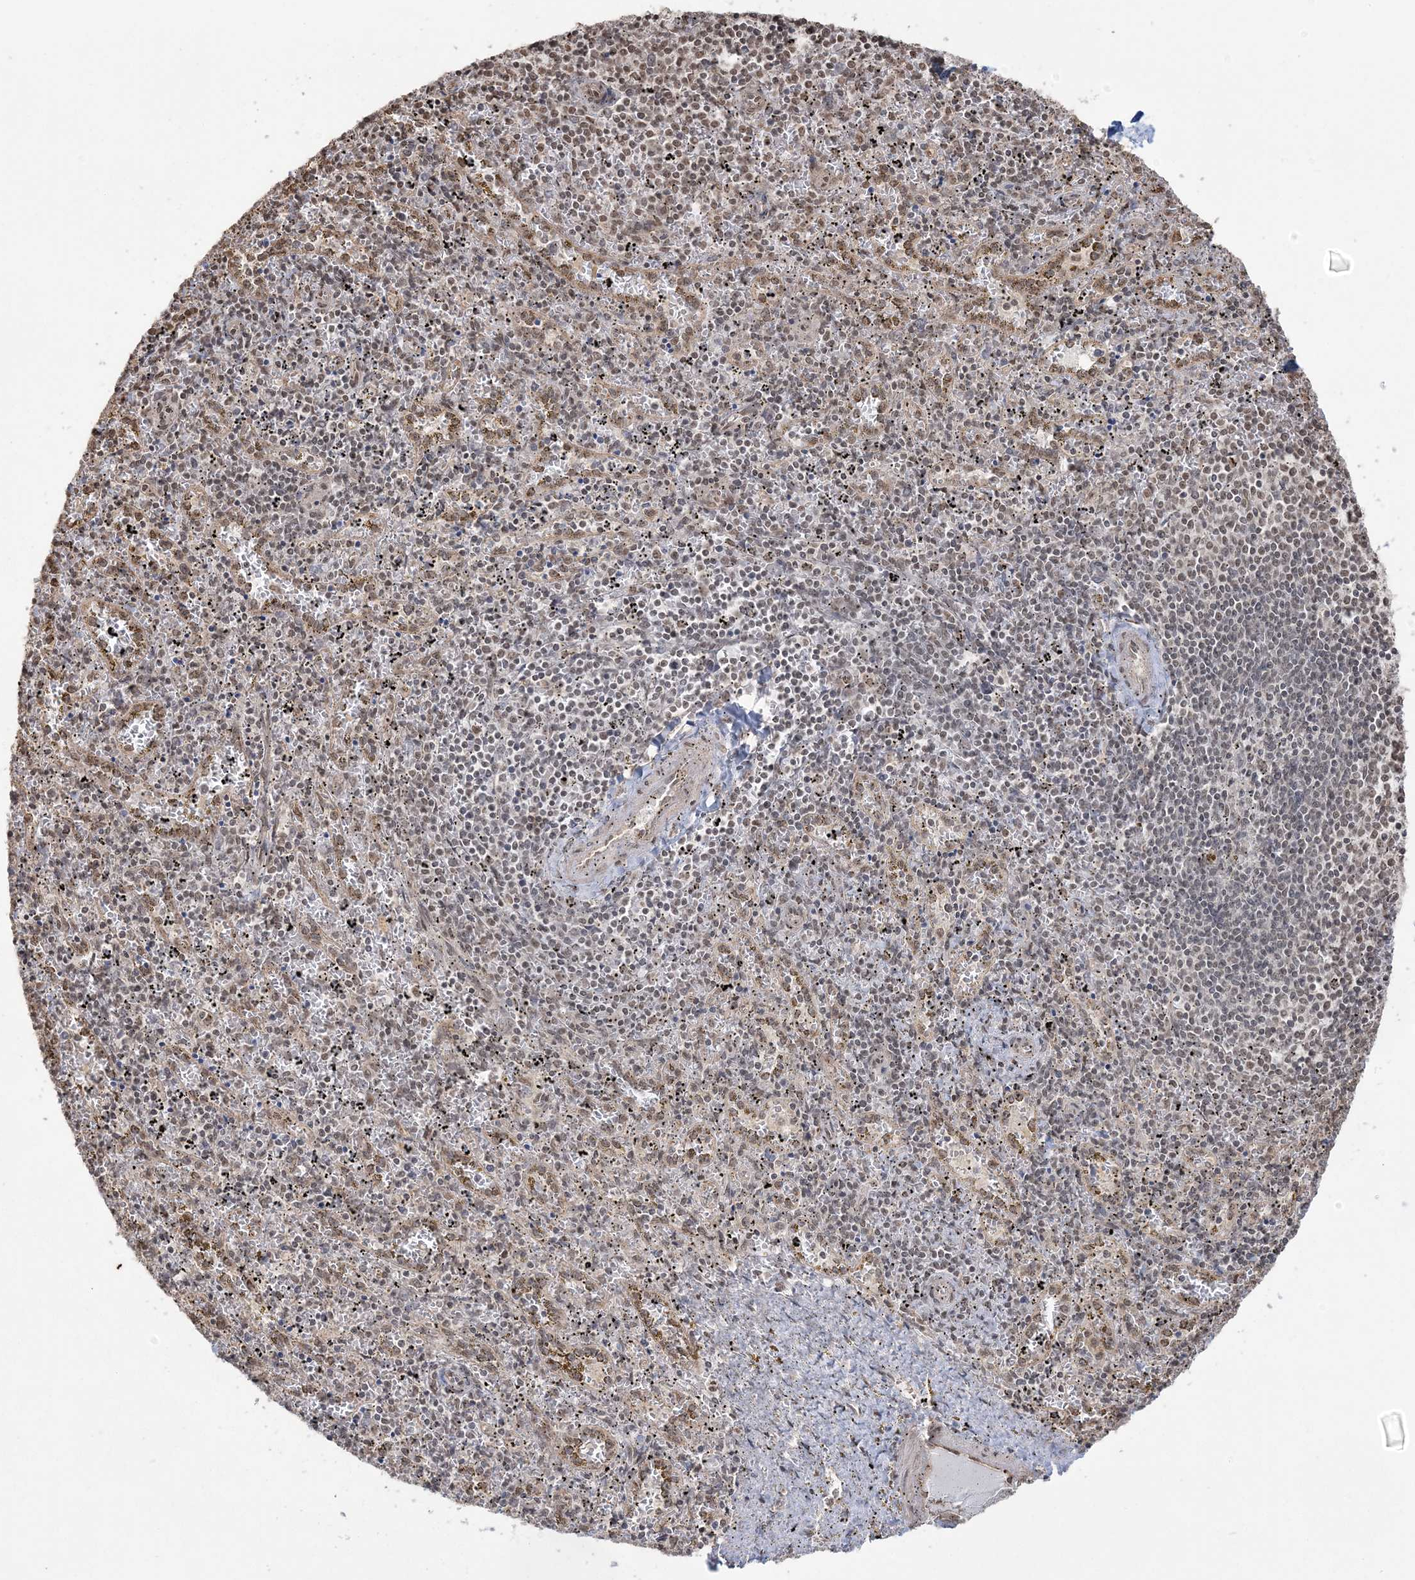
{"staining": {"intensity": "weak", "quantity": "25%-75%", "location": "nuclear"}, "tissue": "spleen", "cell_type": "Cells in red pulp", "image_type": "normal", "snomed": [{"axis": "morphology", "description": "Normal tissue, NOS"}, {"axis": "topography", "description": "Spleen"}], "caption": "Immunohistochemistry image of unremarkable spleen: spleen stained using IHC shows low levels of weak protein expression localized specifically in the nuclear of cells in red pulp, appearing as a nuclear brown color.", "gene": "ZNF839", "patient": {"sex": "male", "age": 11}}